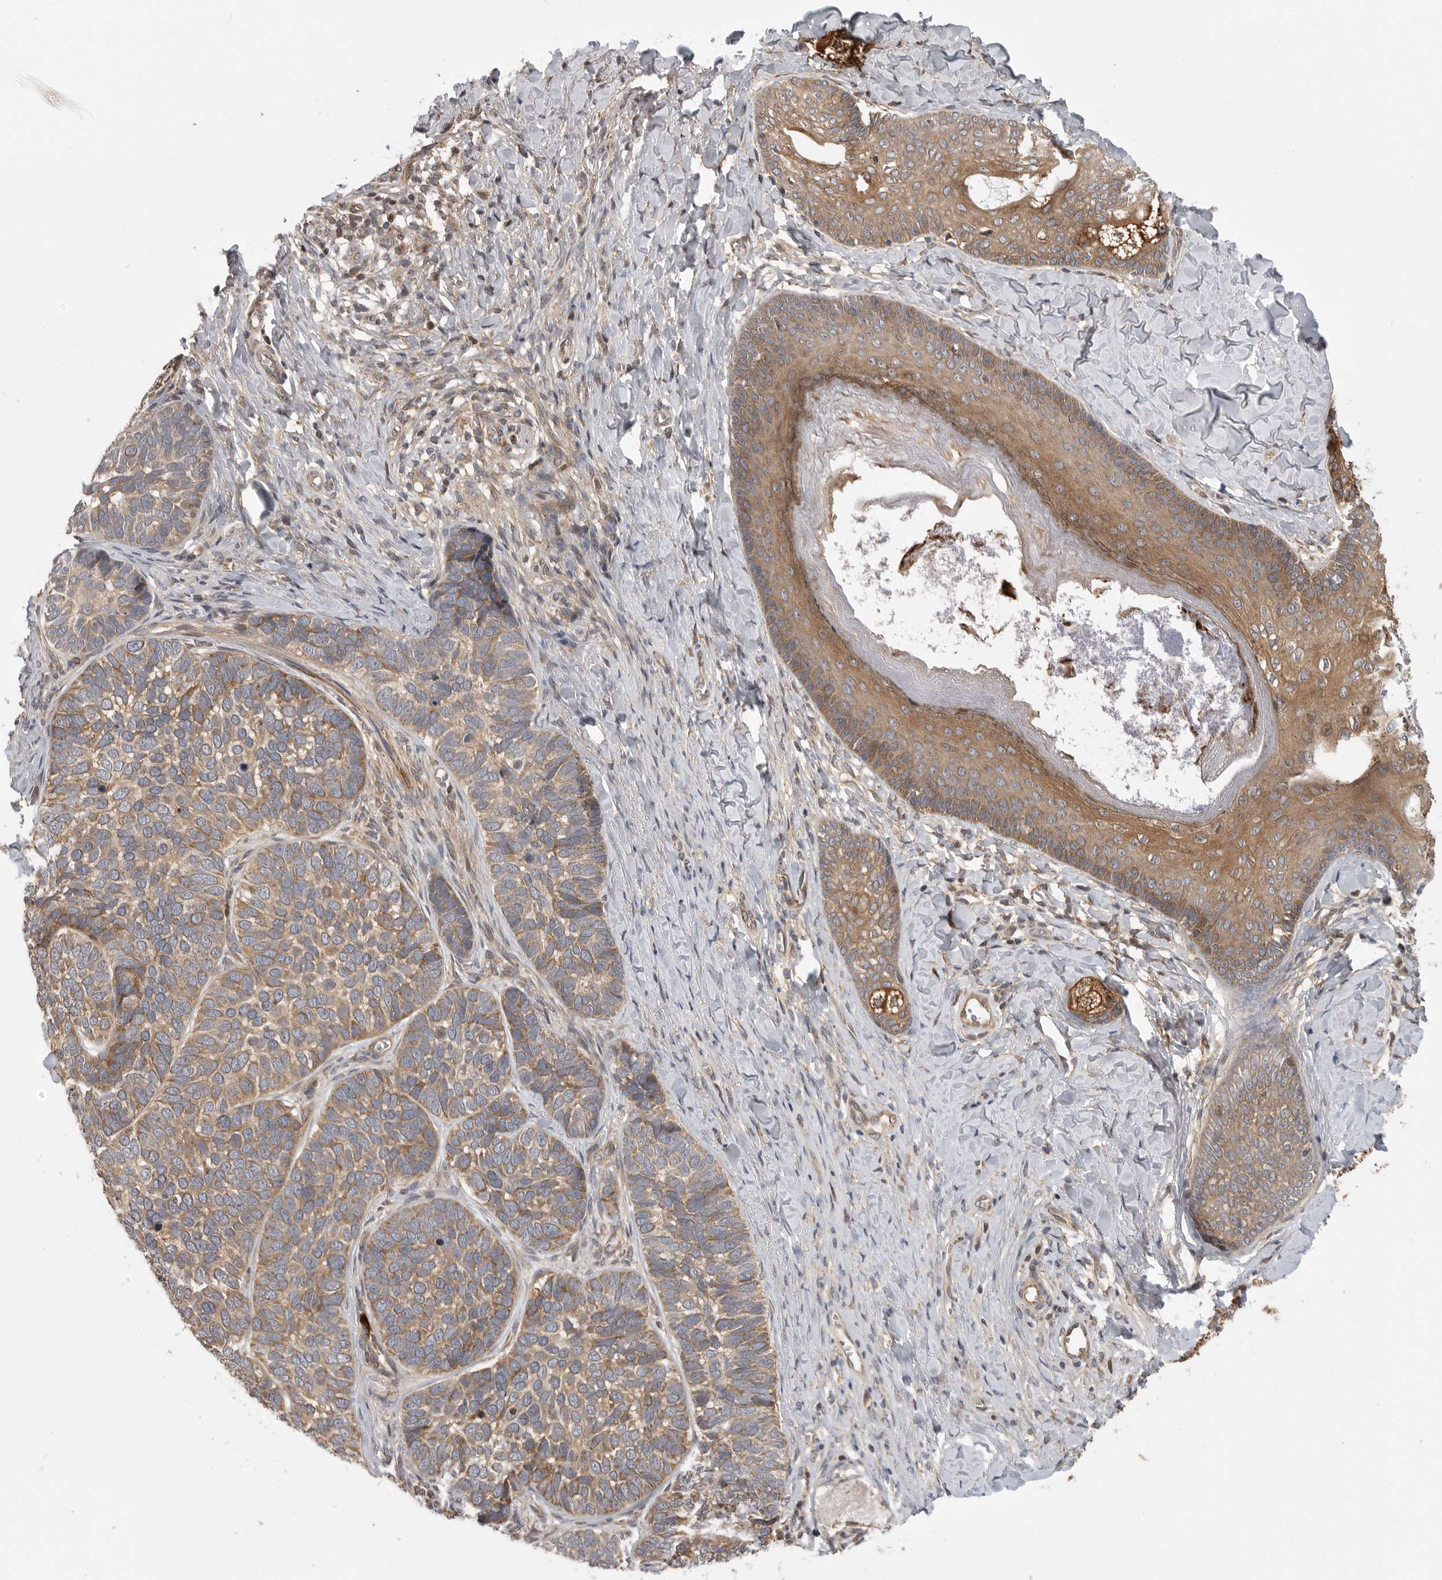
{"staining": {"intensity": "moderate", "quantity": ">75%", "location": "cytoplasmic/membranous"}, "tissue": "skin cancer", "cell_type": "Tumor cells", "image_type": "cancer", "snomed": [{"axis": "morphology", "description": "Basal cell carcinoma"}, {"axis": "topography", "description": "Skin"}], "caption": "Moderate cytoplasmic/membranous staining is appreciated in approximately >75% of tumor cells in skin basal cell carcinoma. The staining is performed using DAB (3,3'-diaminobenzidine) brown chromogen to label protein expression. The nuclei are counter-stained blue using hematoxylin.", "gene": "OXR1", "patient": {"sex": "male", "age": 62}}